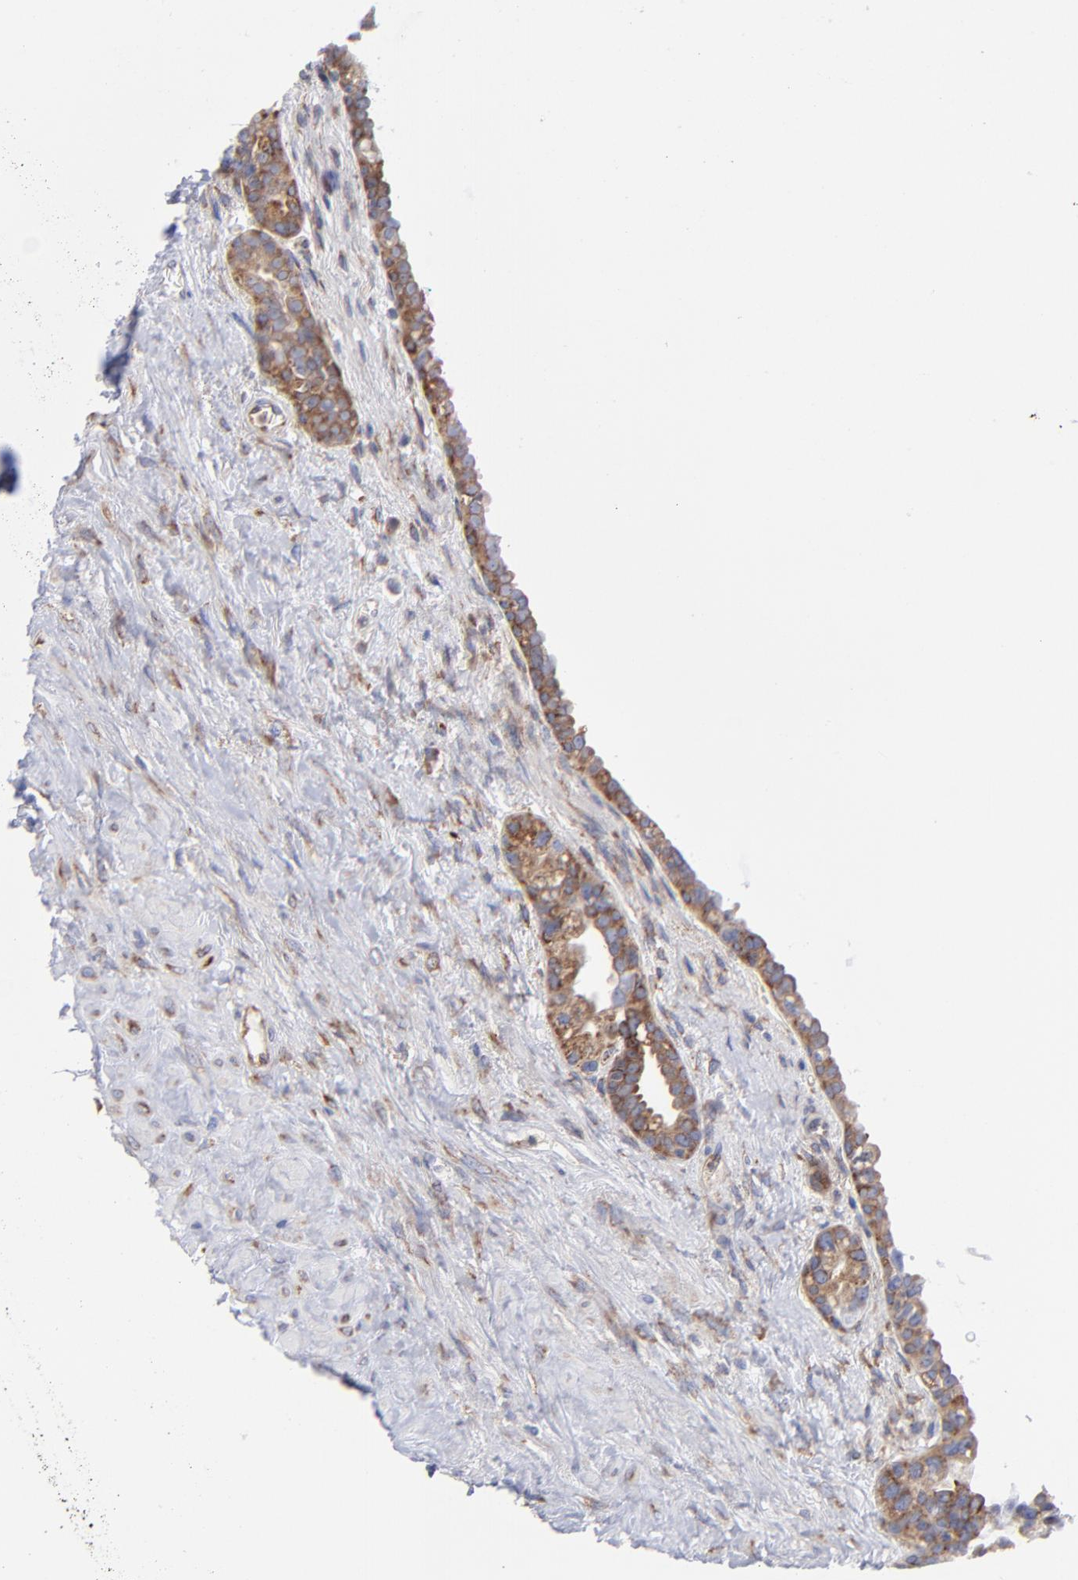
{"staining": {"intensity": "moderate", "quantity": ">75%", "location": "cytoplasmic/membranous"}, "tissue": "seminal vesicle", "cell_type": "Glandular cells", "image_type": "normal", "snomed": [{"axis": "morphology", "description": "Normal tissue, NOS"}, {"axis": "topography", "description": "Seminal veicle"}], "caption": "Normal seminal vesicle demonstrates moderate cytoplasmic/membranous expression in about >75% of glandular cells.", "gene": "EIF2AK2", "patient": {"sex": "male", "age": 61}}